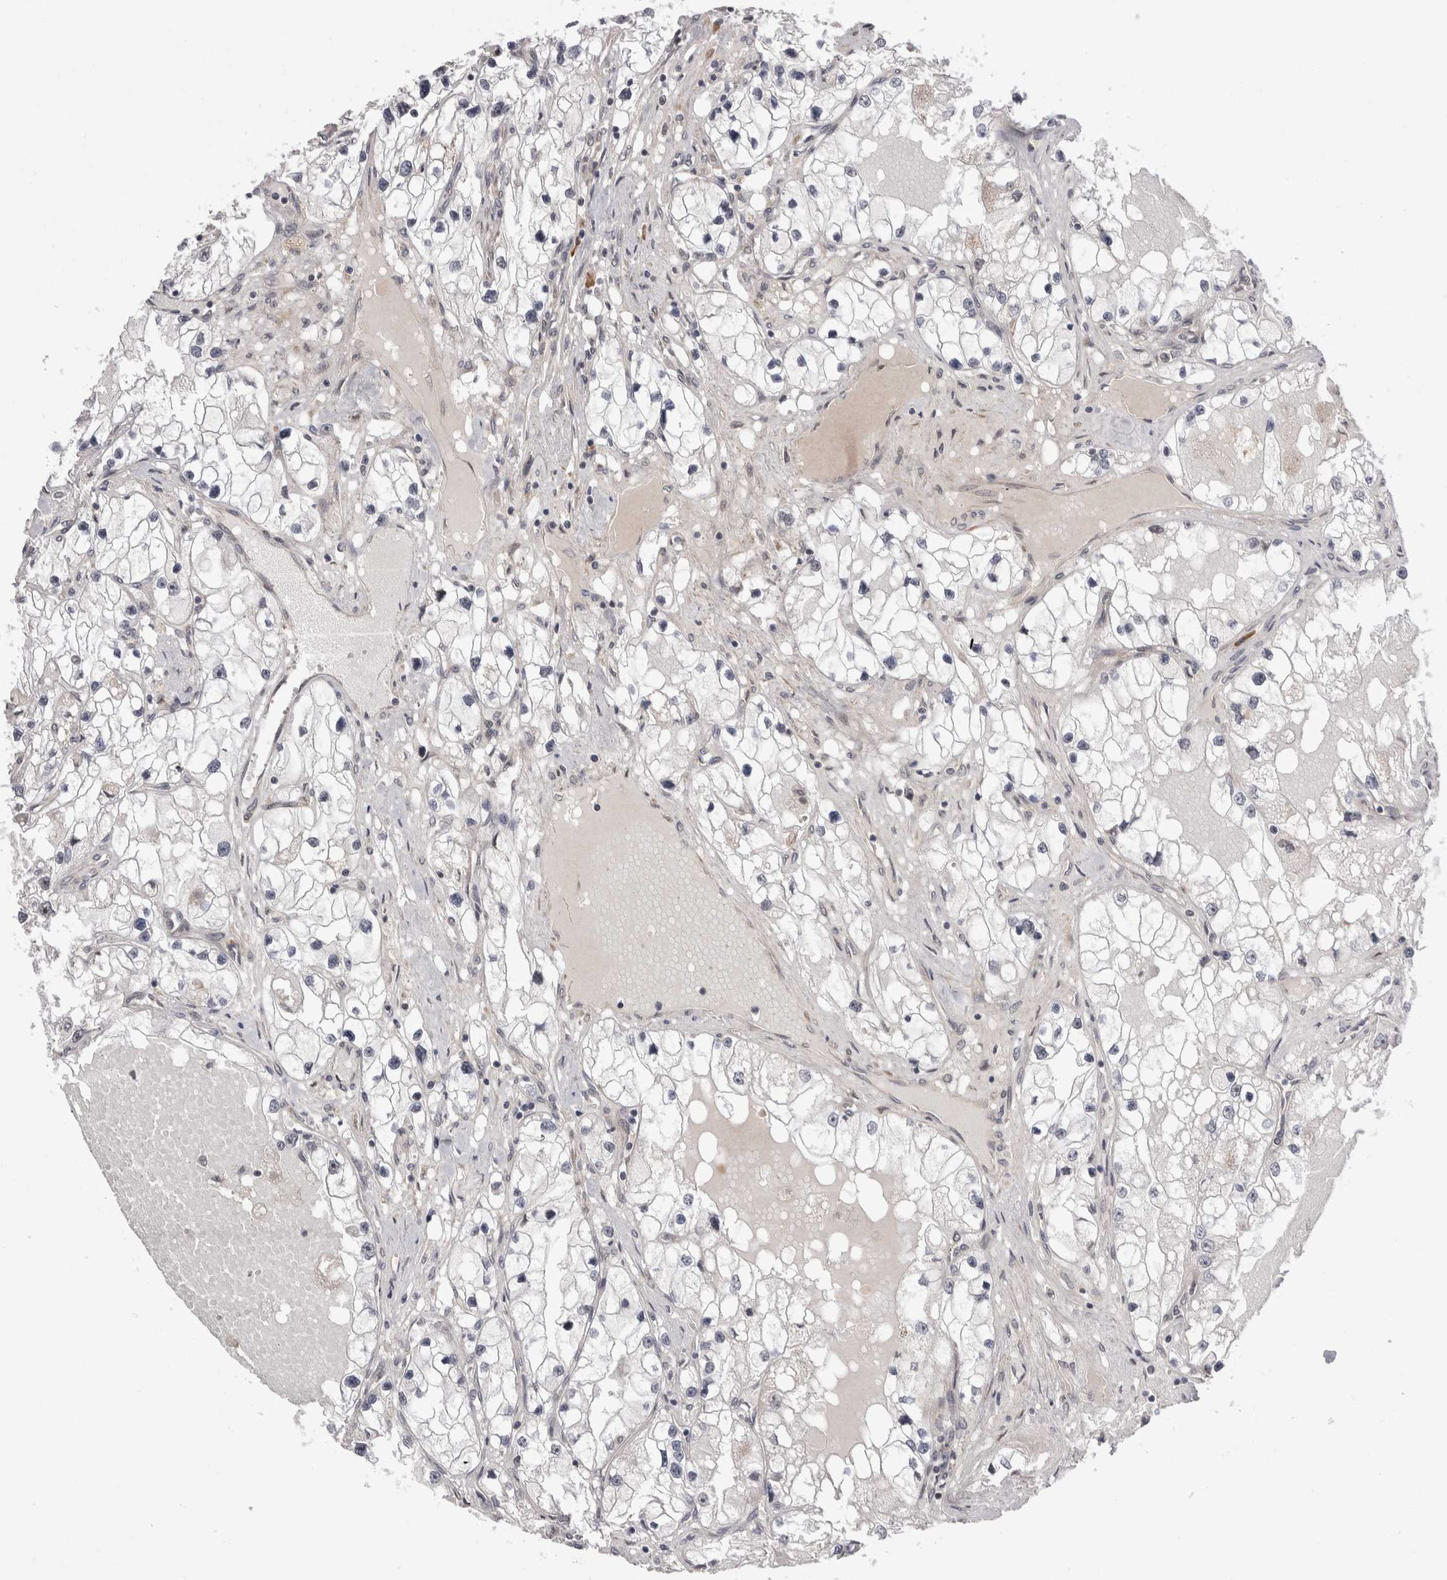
{"staining": {"intensity": "negative", "quantity": "none", "location": "none"}, "tissue": "renal cancer", "cell_type": "Tumor cells", "image_type": "cancer", "snomed": [{"axis": "morphology", "description": "Adenocarcinoma, NOS"}, {"axis": "topography", "description": "Kidney"}], "caption": "Human adenocarcinoma (renal) stained for a protein using immunohistochemistry (IHC) reveals no positivity in tumor cells.", "gene": "EXOSC4", "patient": {"sex": "male", "age": 68}}